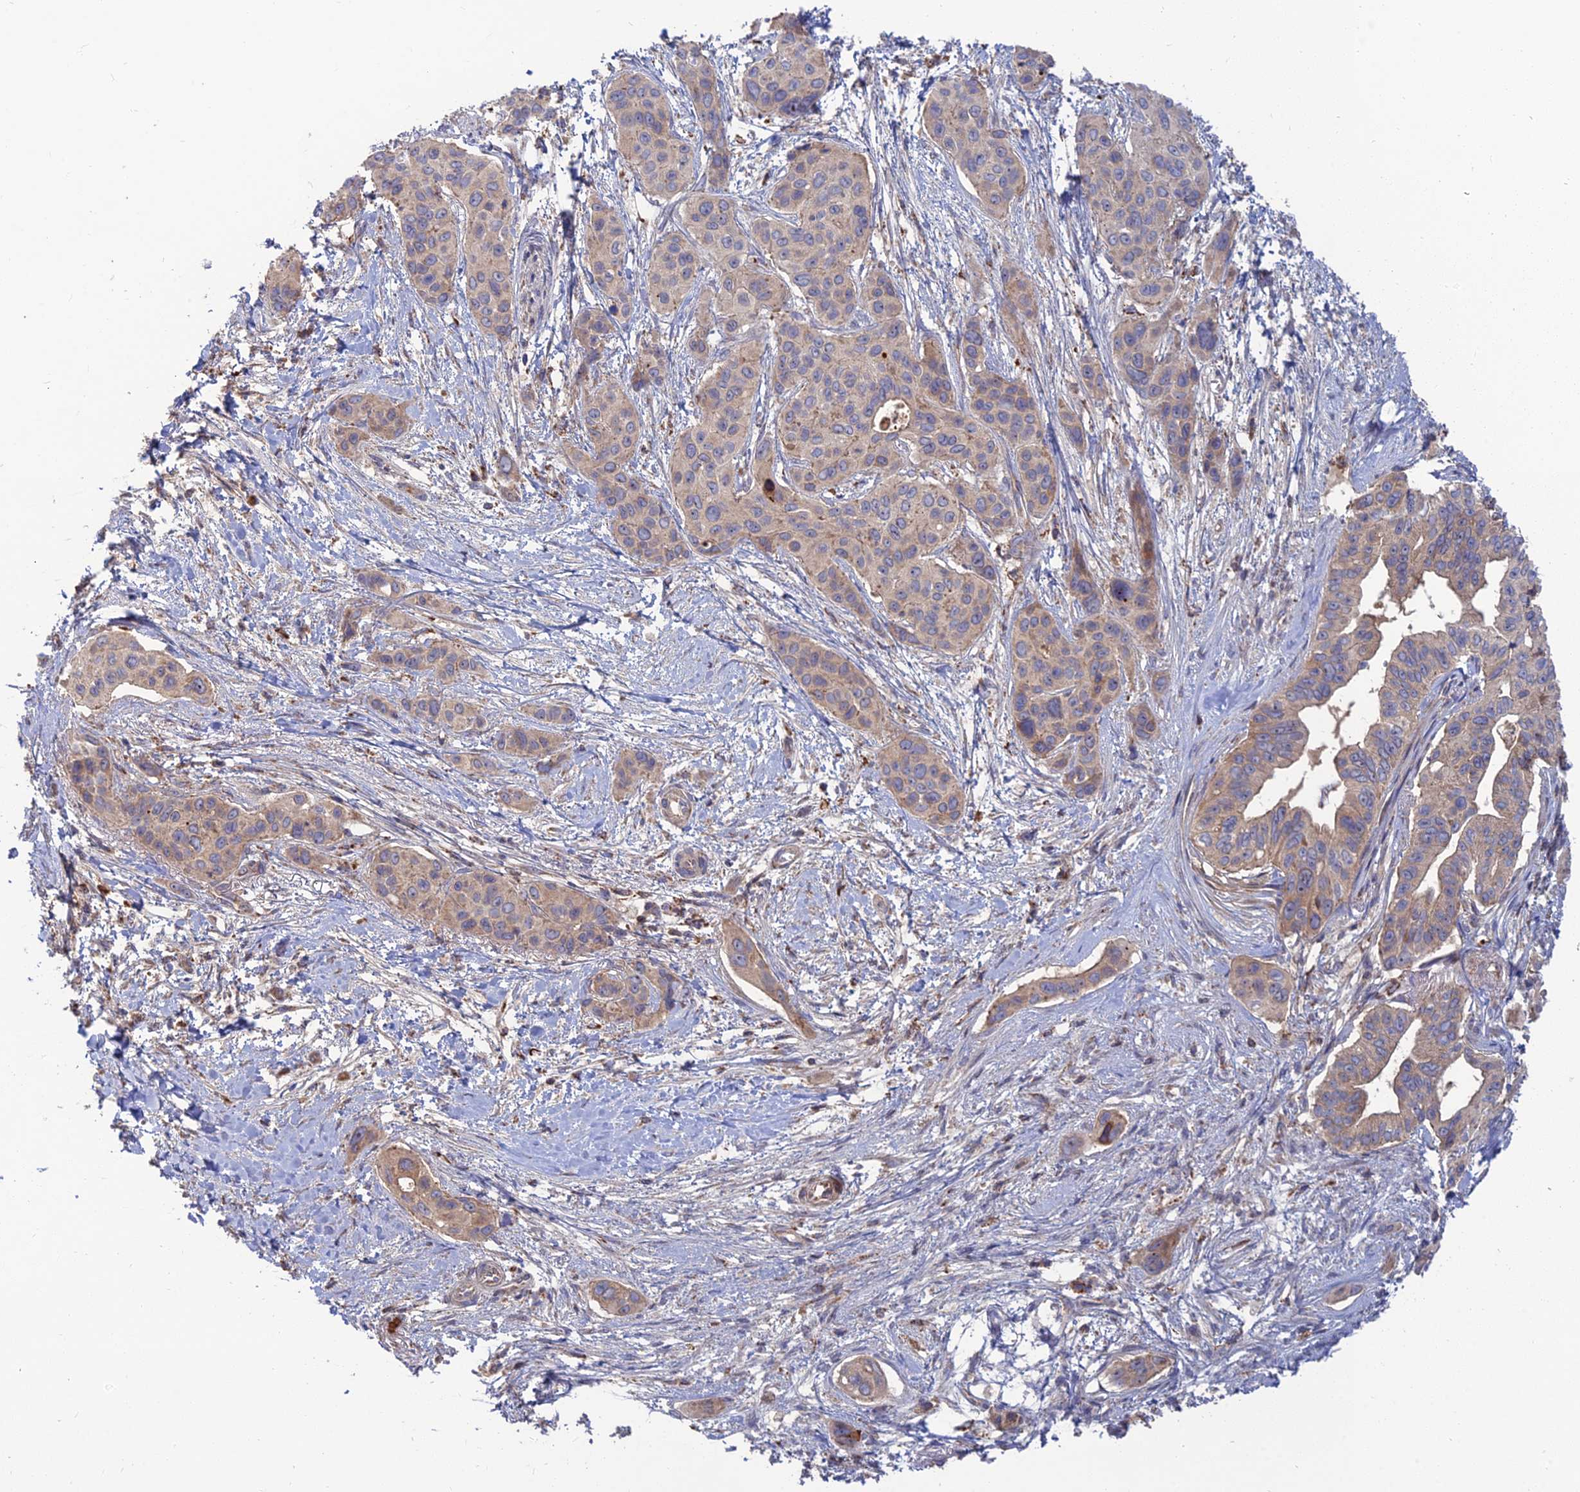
{"staining": {"intensity": "weak", "quantity": "25%-75%", "location": "cytoplasmic/membranous"}, "tissue": "pancreatic cancer", "cell_type": "Tumor cells", "image_type": "cancer", "snomed": [{"axis": "morphology", "description": "Adenocarcinoma, NOS"}, {"axis": "topography", "description": "Pancreas"}], "caption": "Human adenocarcinoma (pancreatic) stained with a protein marker shows weak staining in tumor cells.", "gene": "RIC8B", "patient": {"sex": "male", "age": 72}}